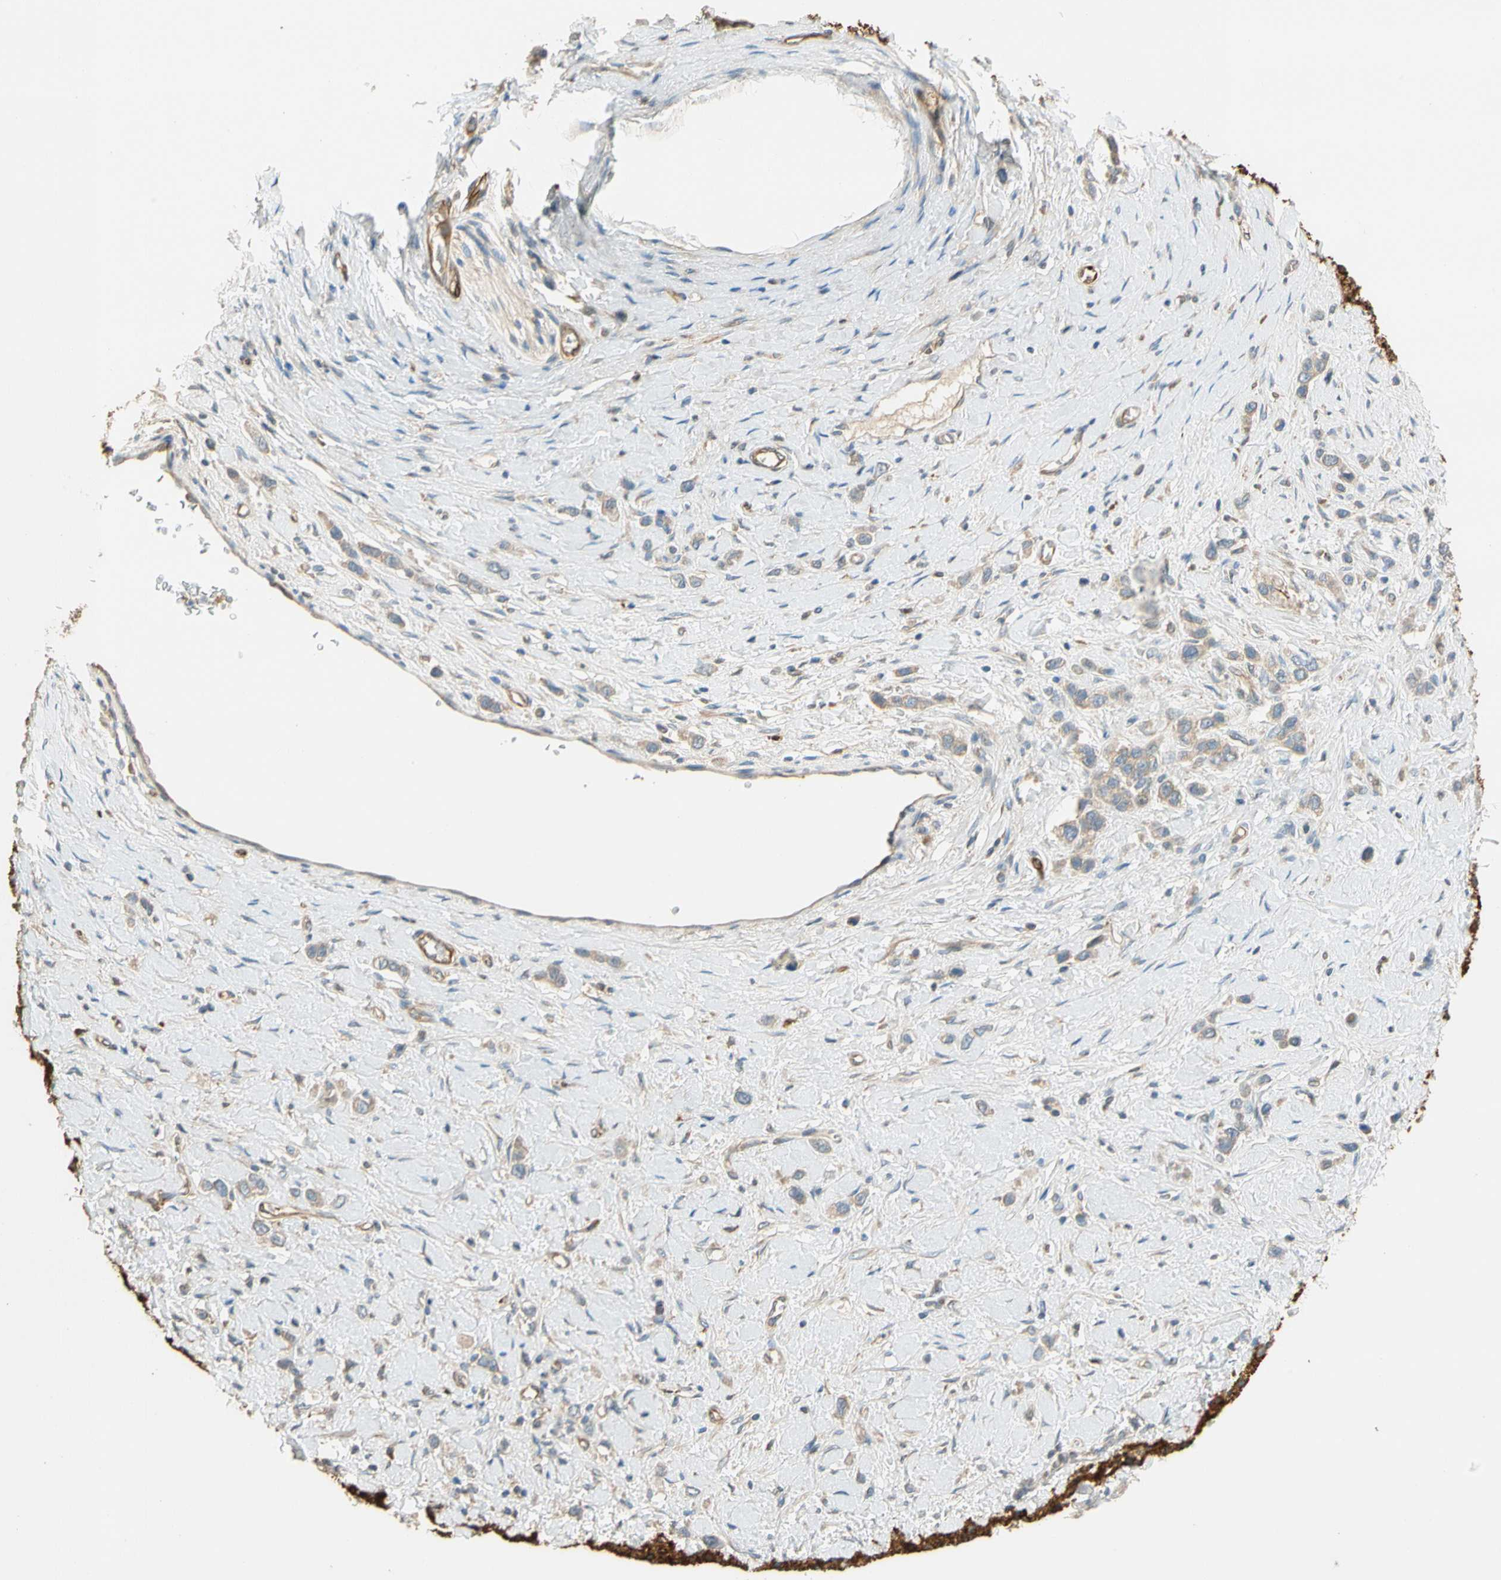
{"staining": {"intensity": "weak", "quantity": ">75%", "location": "cytoplasmic/membranous"}, "tissue": "stomach cancer", "cell_type": "Tumor cells", "image_type": "cancer", "snomed": [{"axis": "morphology", "description": "Normal tissue, NOS"}, {"axis": "morphology", "description": "Adenocarcinoma, NOS"}, {"axis": "topography", "description": "Stomach, upper"}, {"axis": "topography", "description": "Stomach"}], "caption": "High-magnification brightfield microscopy of adenocarcinoma (stomach) stained with DAB (3,3'-diaminobenzidine) (brown) and counterstained with hematoxylin (blue). tumor cells exhibit weak cytoplasmic/membranous expression is seen in approximately>75% of cells. (brown staining indicates protein expression, while blue staining denotes nuclei).", "gene": "PARP14", "patient": {"sex": "female", "age": 65}}